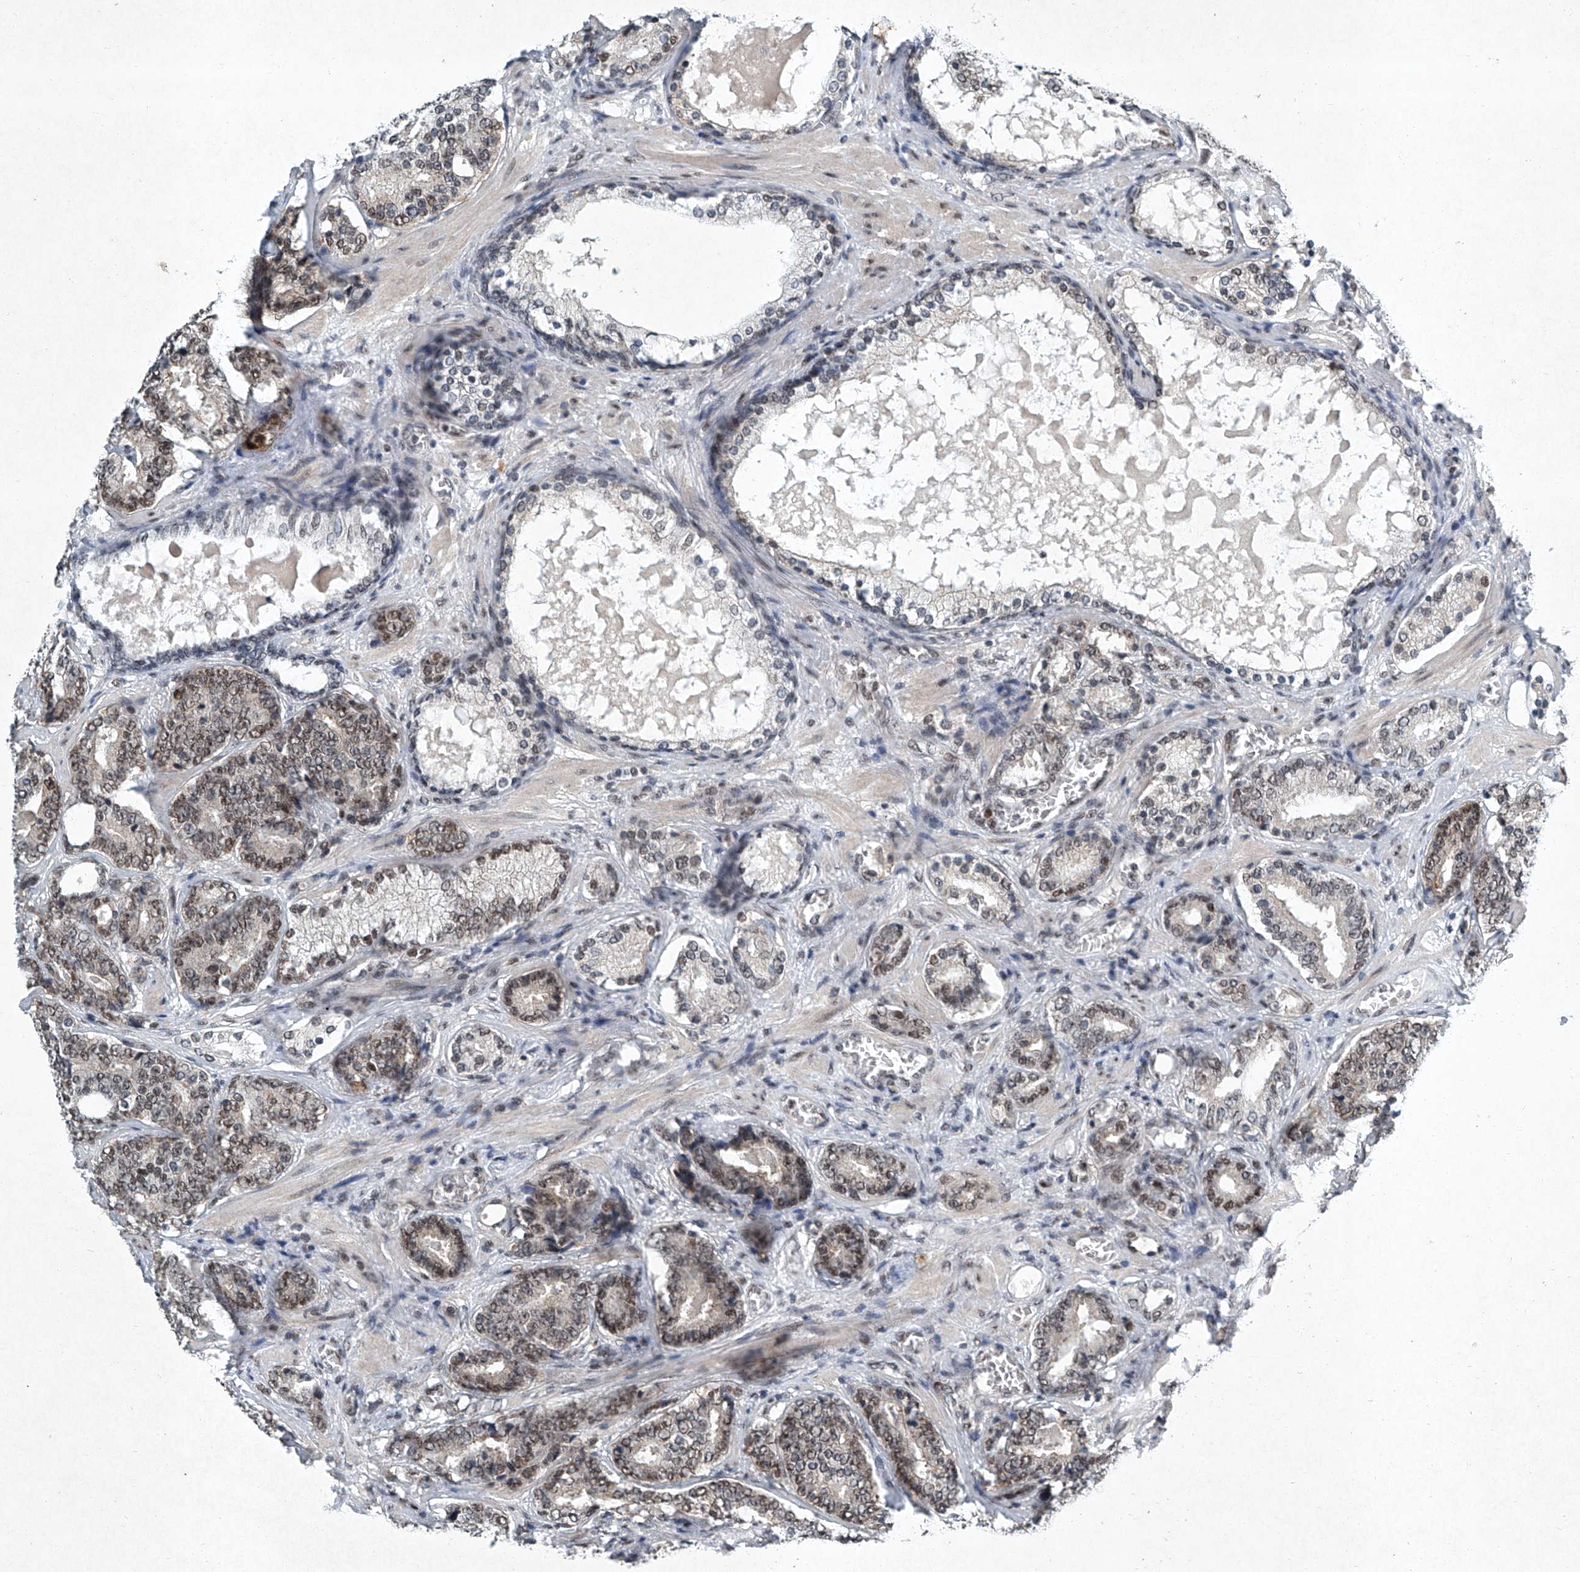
{"staining": {"intensity": "moderate", "quantity": ">75%", "location": "nuclear"}, "tissue": "prostate cancer", "cell_type": "Tumor cells", "image_type": "cancer", "snomed": [{"axis": "morphology", "description": "Adenocarcinoma, High grade"}, {"axis": "topography", "description": "Prostate"}], "caption": "High-grade adenocarcinoma (prostate) stained for a protein (brown) reveals moderate nuclear positive staining in about >75% of tumor cells.", "gene": "TFDP1", "patient": {"sex": "male", "age": 60}}